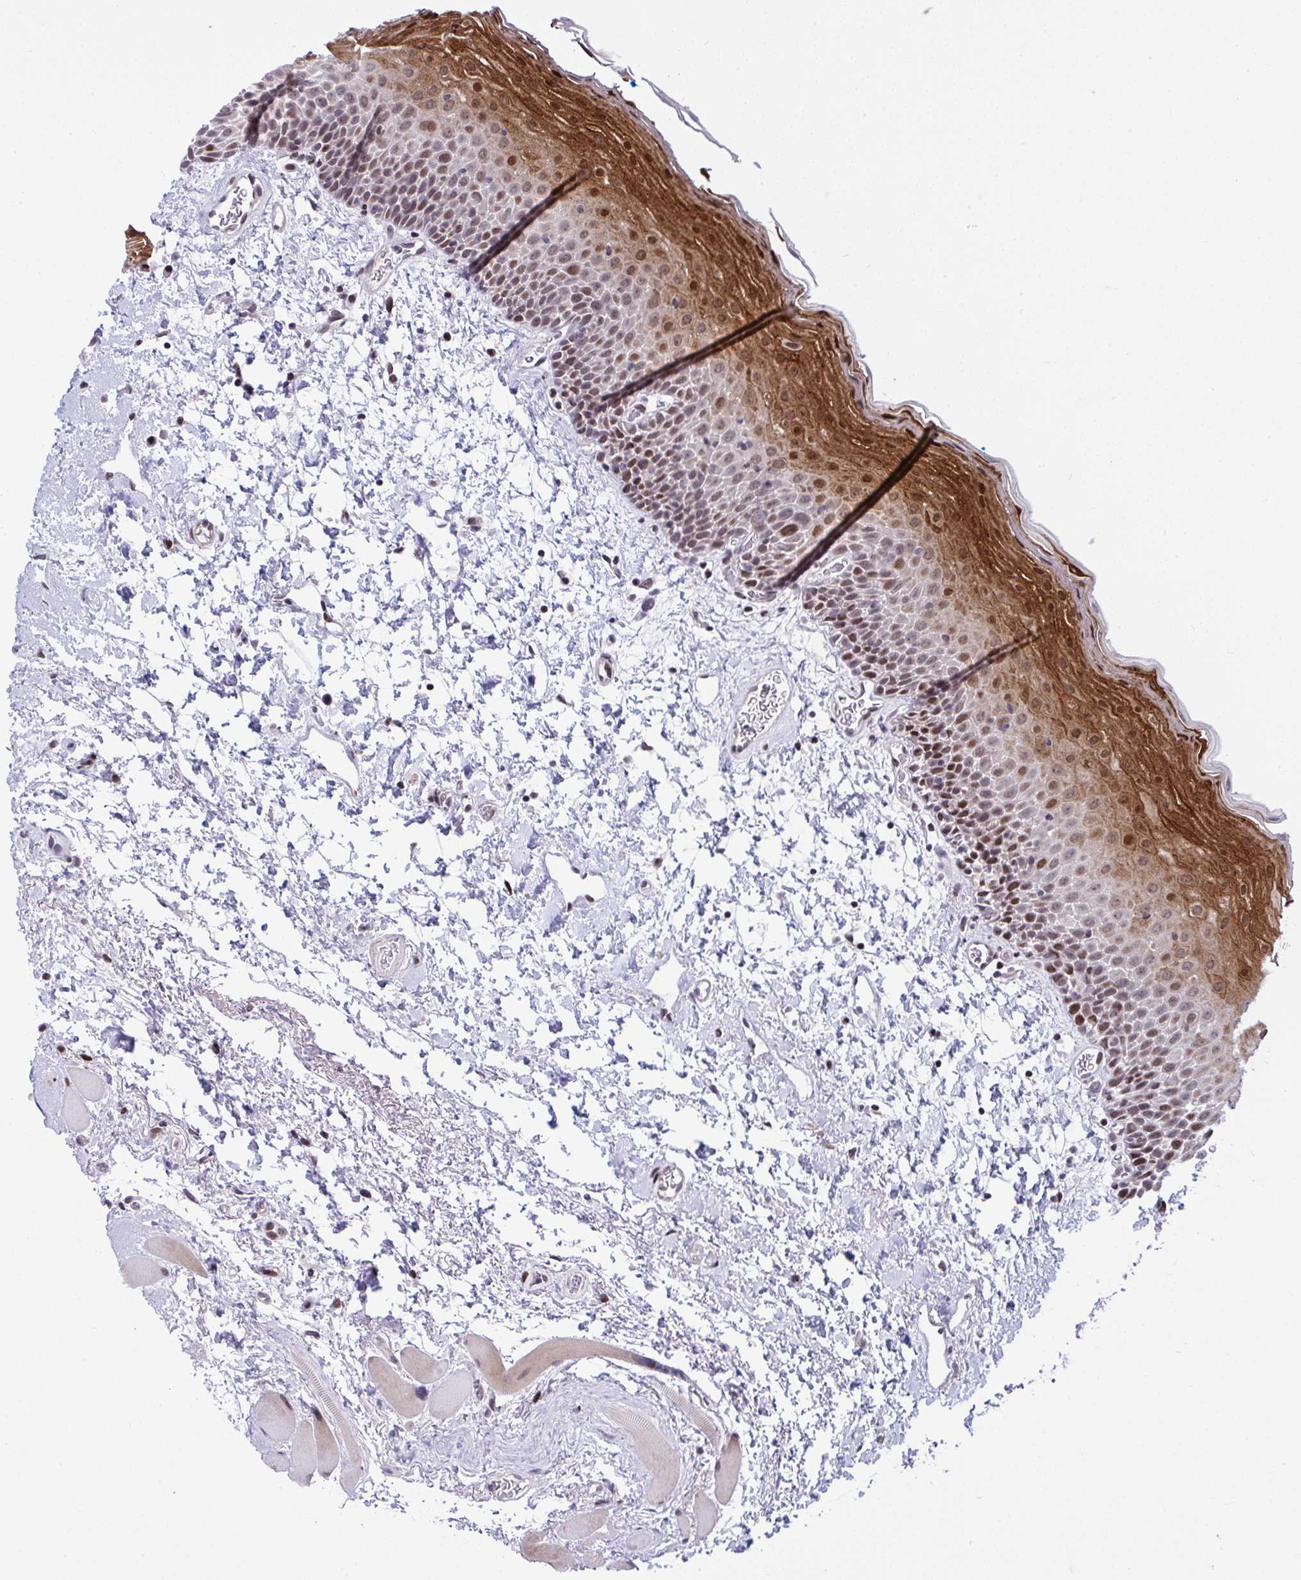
{"staining": {"intensity": "strong", "quantity": ">75%", "location": "cytoplasmic/membranous,nuclear"}, "tissue": "oral mucosa", "cell_type": "Squamous epithelial cells", "image_type": "normal", "snomed": [{"axis": "morphology", "description": "Normal tissue, NOS"}, {"axis": "topography", "description": "Oral tissue"}], "caption": "This is an image of immunohistochemistry (IHC) staining of benign oral mucosa, which shows strong positivity in the cytoplasmic/membranous,nuclear of squamous epithelial cells.", "gene": "ZFHX3", "patient": {"sex": "female", "age": 82}}